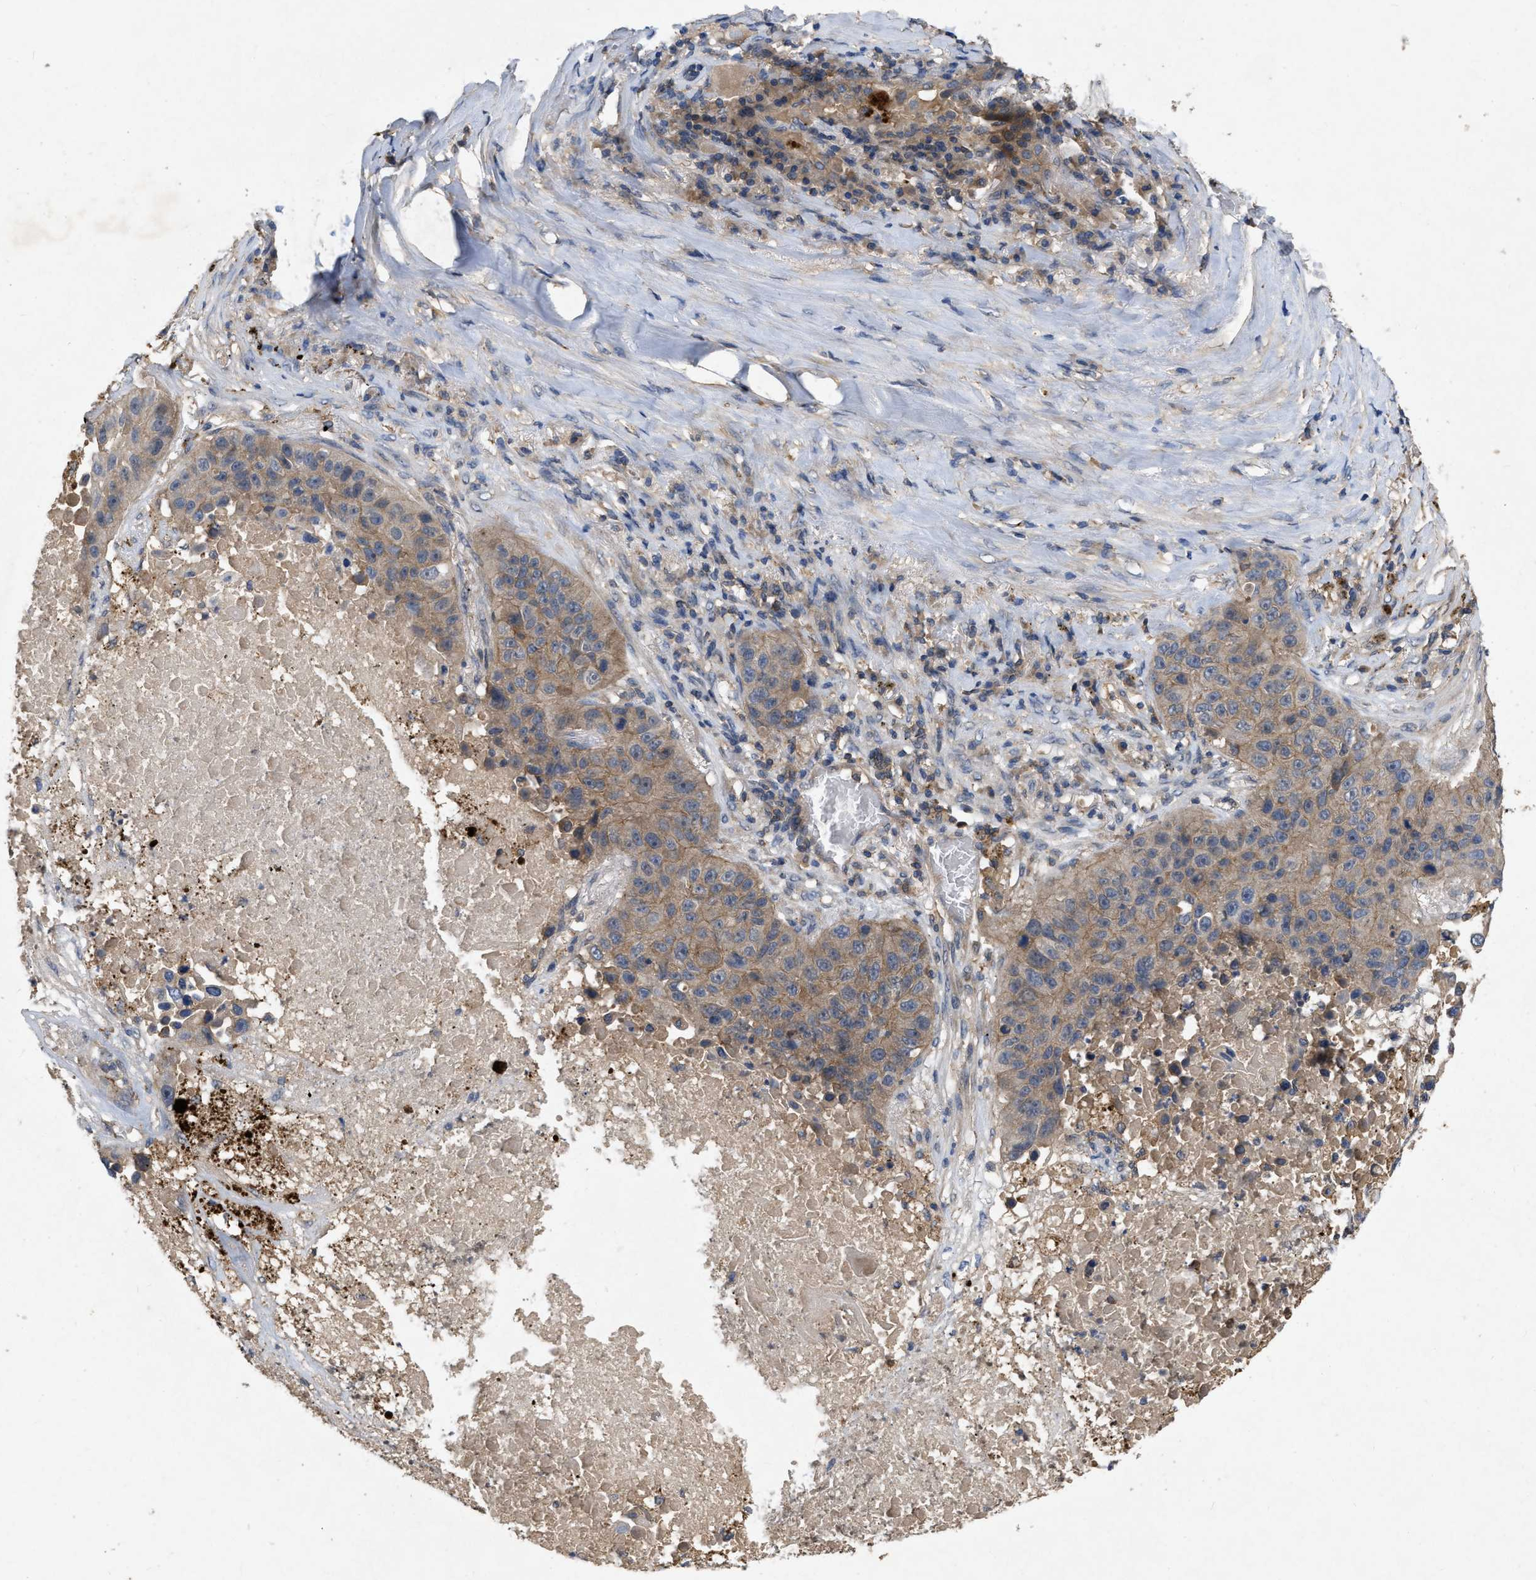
{"staining": {"intensity": "moderate", "quantity": ">75%", "location": "cytoplasmic/membranous"}, "tissue": "lung cancer", "cell_type": "Tumor cells", "image_type": "cancer", "snomed": [{"axis": "morphology", "description": "Squamous cell carcinoma, NOS"}, {"axis": "topography", "description": "Lung"}], "caption": "A photomicrograph showing moderate cytoplasmic/membranous expression in approximately >75% of tumor cells in lung cancer, as visualized by brown immunohistochemical staining.", "gene": "LPAR2", "patient": {"sex": "male", "age": 57}}